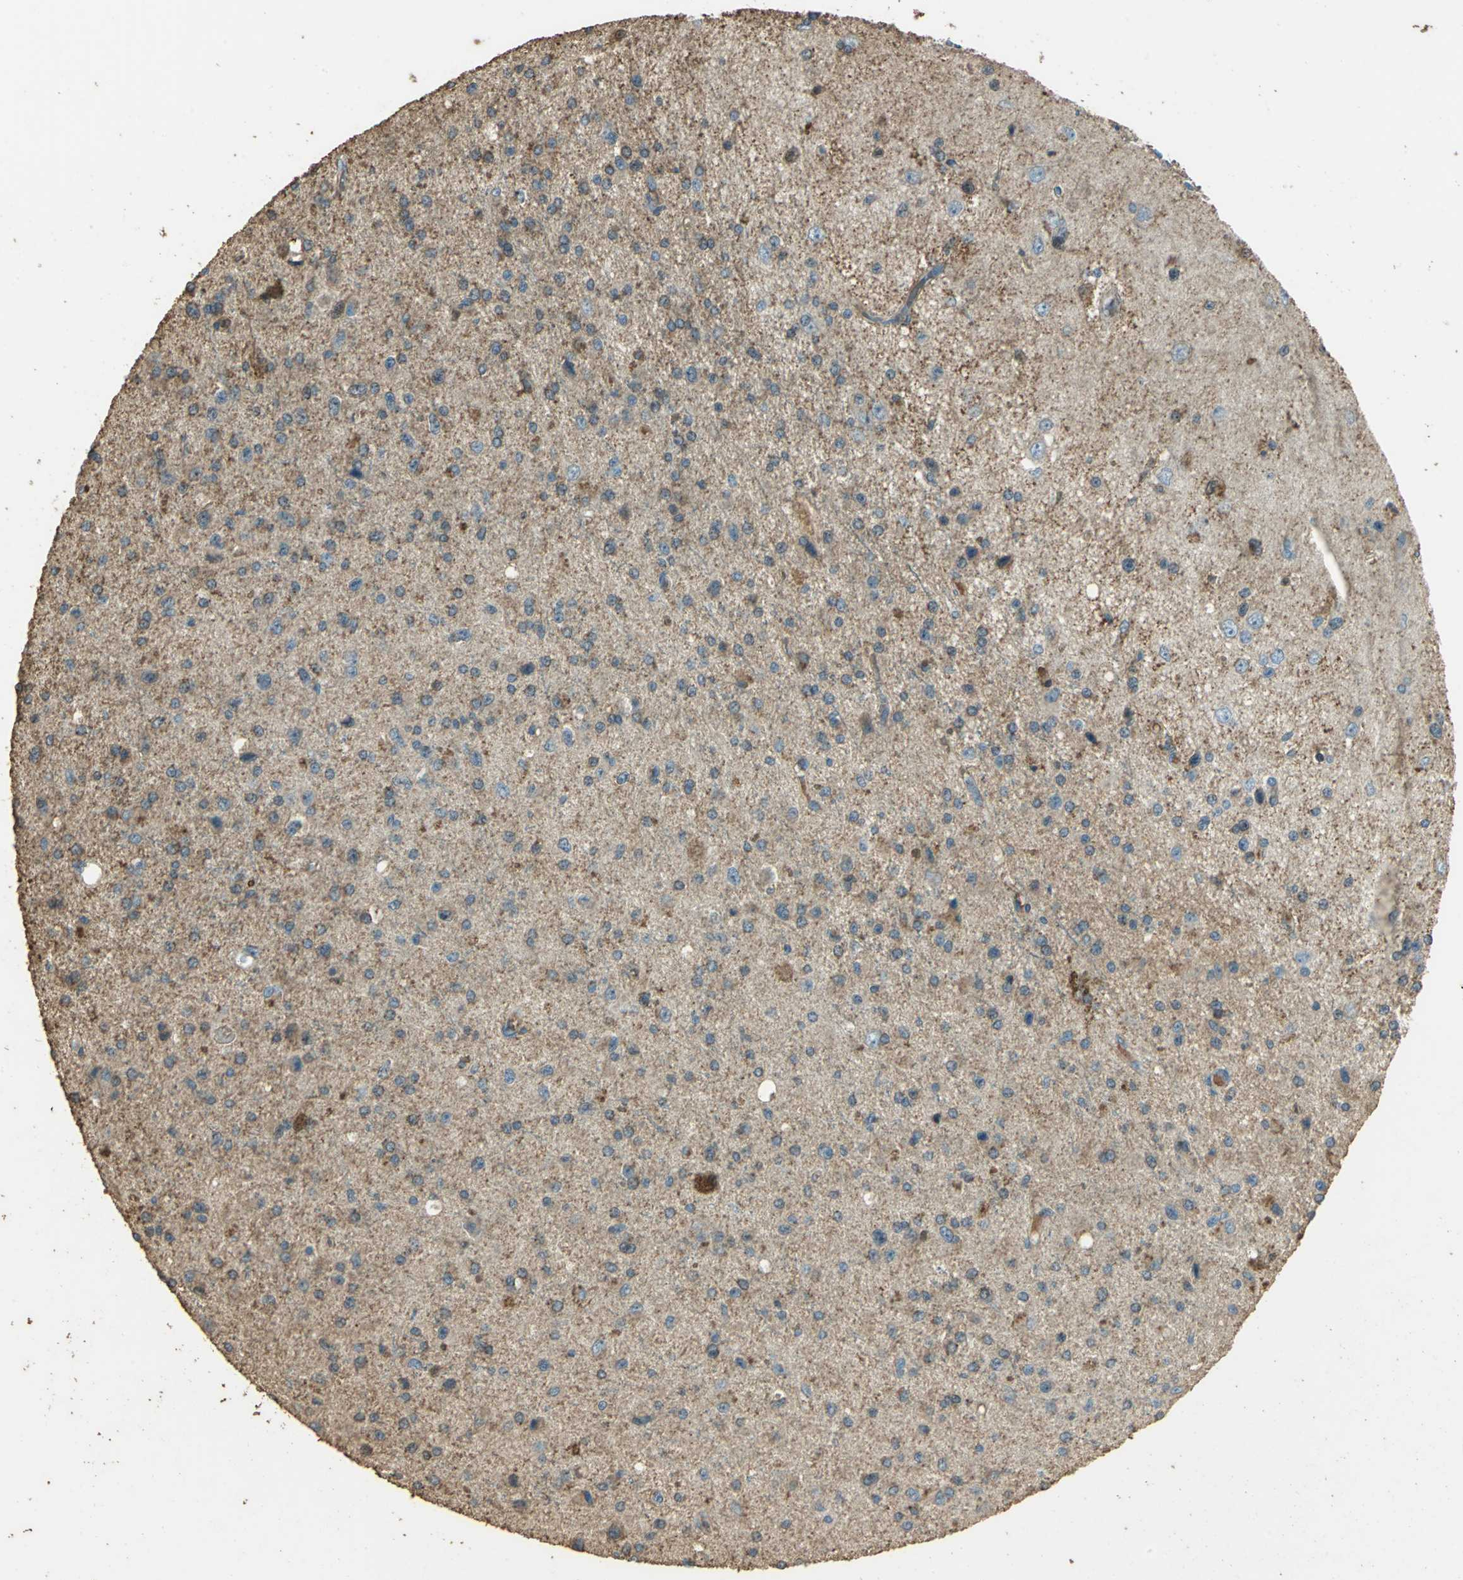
{"staining": {"intensity": "weak", "quantity": ">75%", "location": "cytoplasmic/membranous"}, "tissue": "glioma", "cell_type": "Tumor cells", "image_type": "cancer", "snomed": [{"axis": "morphology", "description": "Glioma, malignant, Low grade"}, {"axis": "topography", "description": "Brain"}], "caption": "Immunohistochemical staining of malignant low-grade glioma demonstrates low levels of weak cytoplasmic/membranous expression in about >75% of tumor cells.", "gene": "TRAPPC2", "patient": {"sex": "male", "age": 58}}